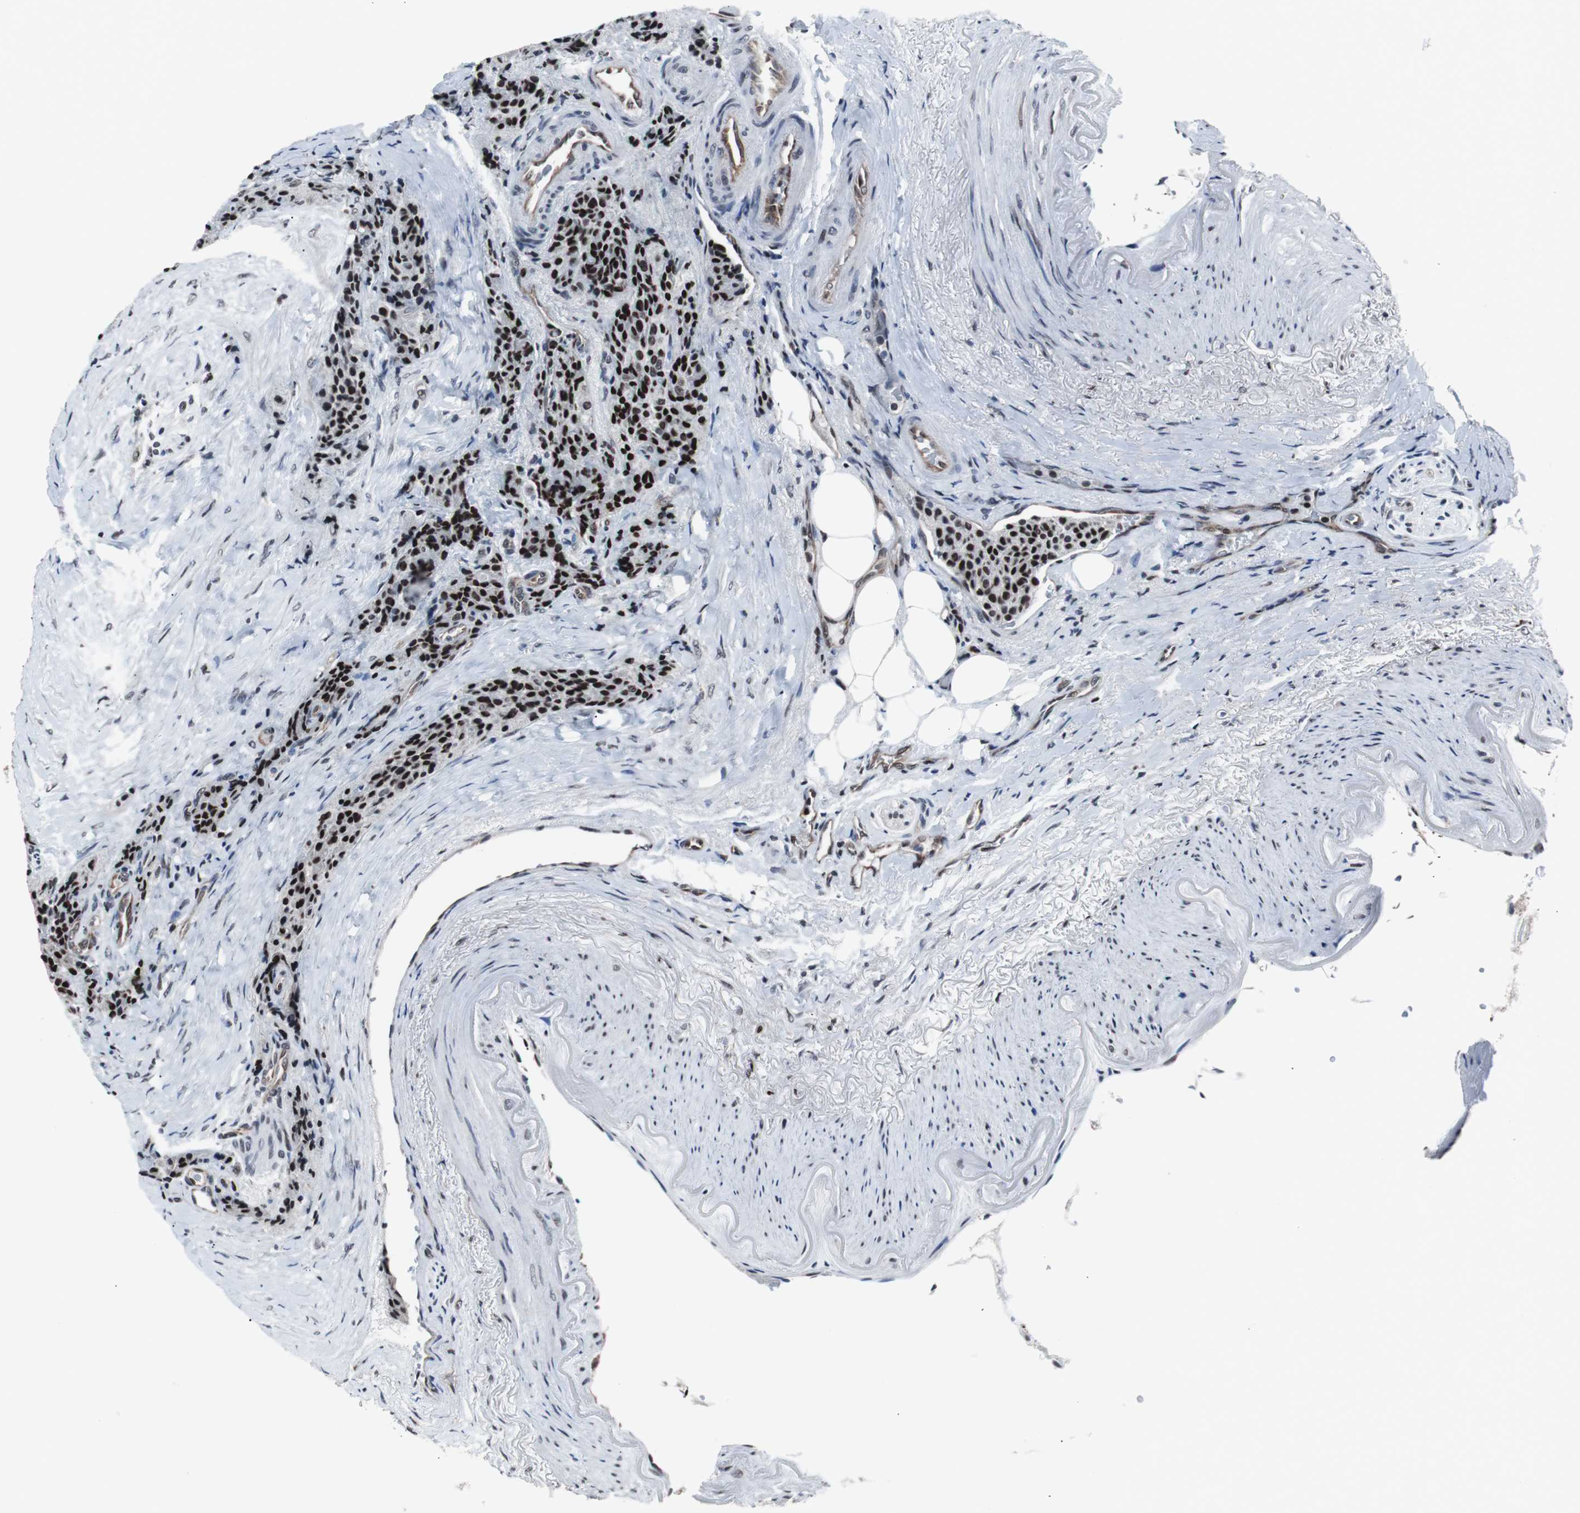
{"staining": {"intensity": "strong", "quantity": ">75%", "location": "nuclear"}, "tissue": "carcinoid", "cell_type": "Tumor cells", "image_type": "cancer", "snomed": [{"axis": "morphology", "description": "Carcinoid, malignant, NOS"}, {"axis": "topography", "description": "Colon"}], "caption": "The immunohistochemical stain shows strong nuclear staining in tumor cells of carcinoid tissue. The protein is stained brown, and the nuclei are stained in blue (DAB (3,3'-diaminobenzidine) IHC with brightfield microscopy, high magnification).", "gene": "POGZ", "patient": {"sex": "female", "age": 61}}